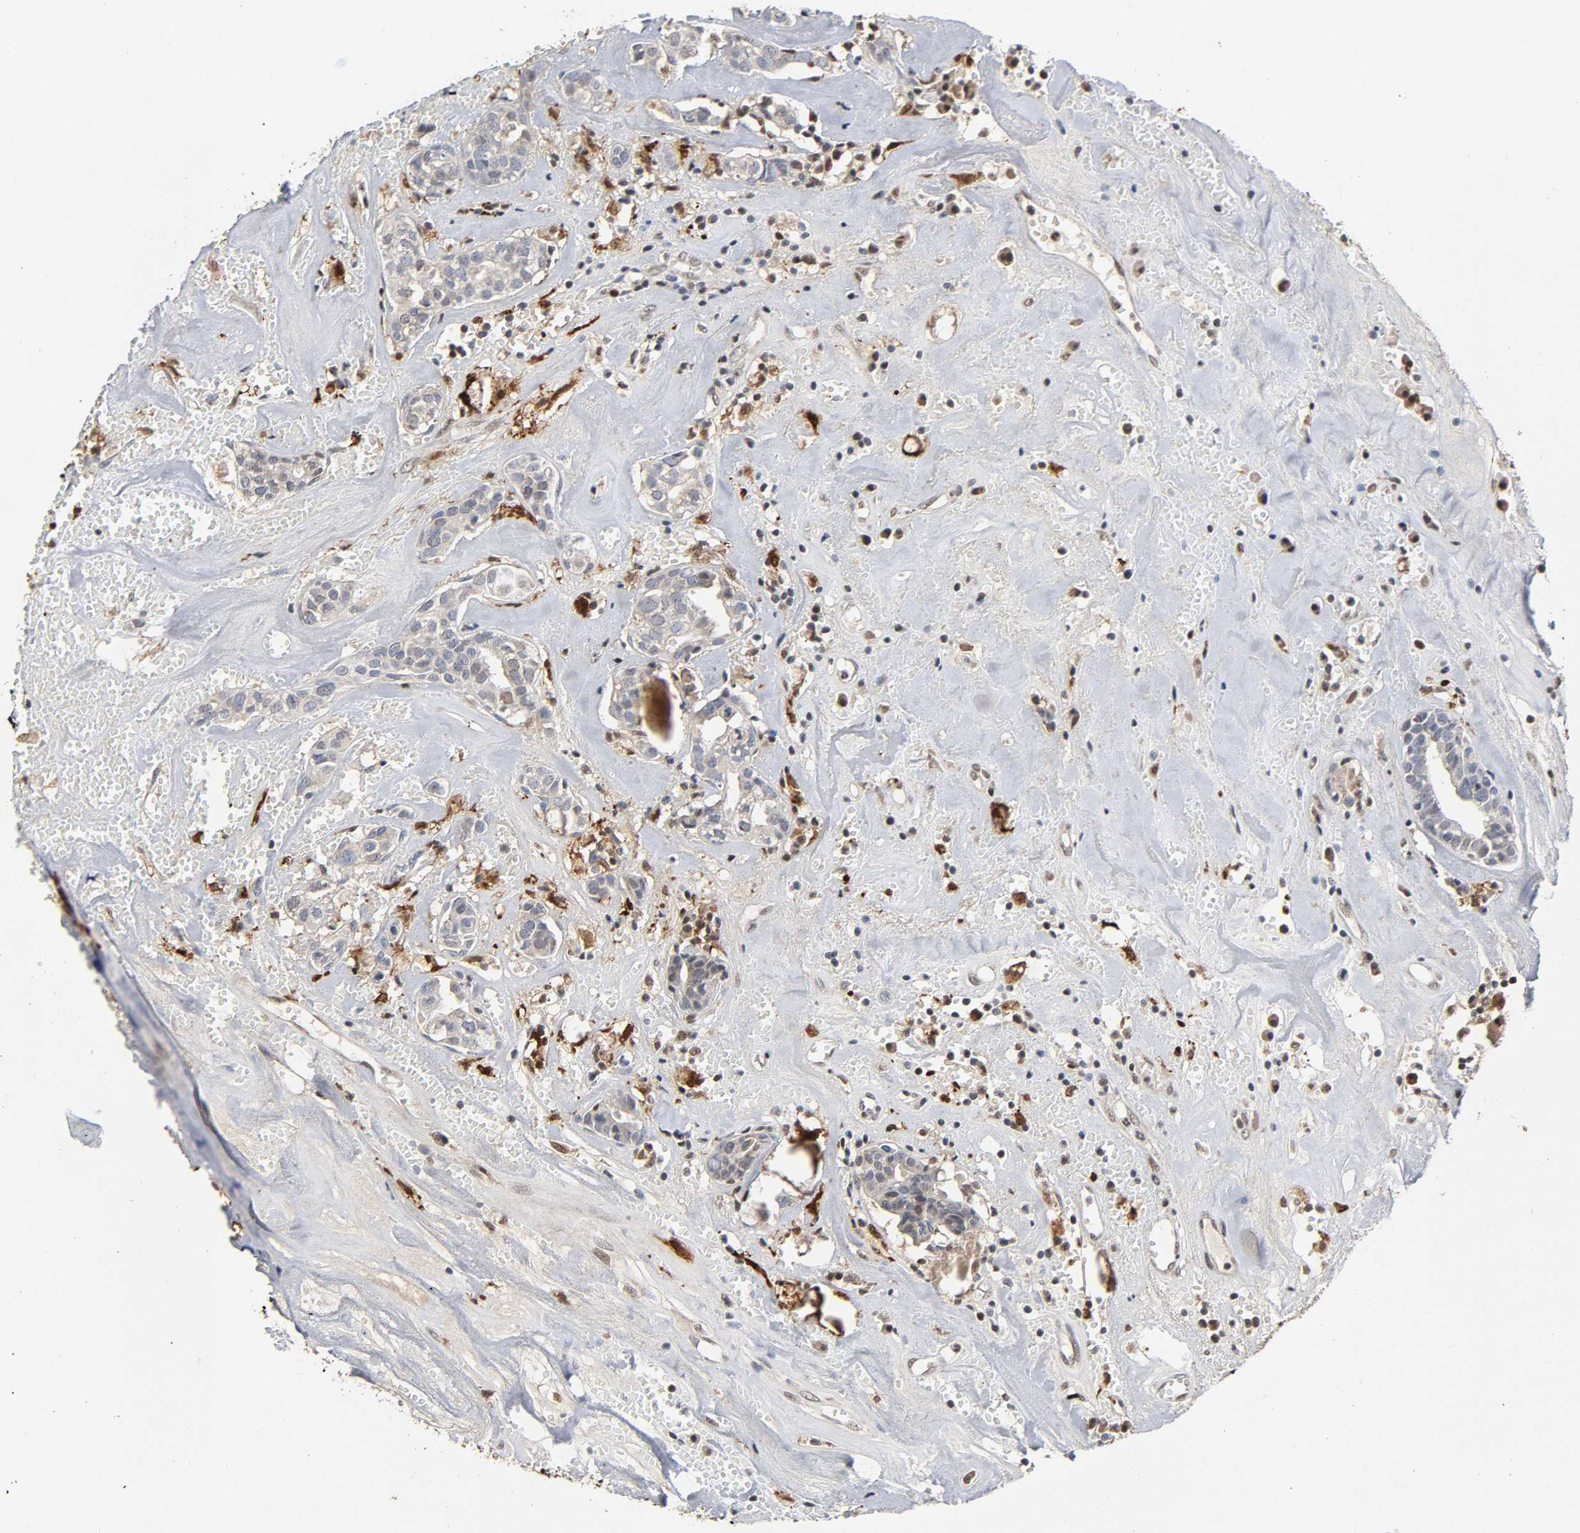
{"staining": {"intensity": "negative", "quantity": "none", "location": "none"}, "tissue": "head and neck cancer", "cell_type": "Tumor cells", "image_type": "cancer", "snomed": [{"axis": "morphology", "description": "Adenocarcinoma, NOS"}, {"axis": "topography", "description": "Salivary gland"}, {"axis": "topography", "description": "Head-Neck"}], "caption": "A micrograph of human head and neck cancer (adenocarcinoma) is negative for staining in tumor cells.", "gene": "KAT2B", "patient": {"sex": "female", "age": 65}}